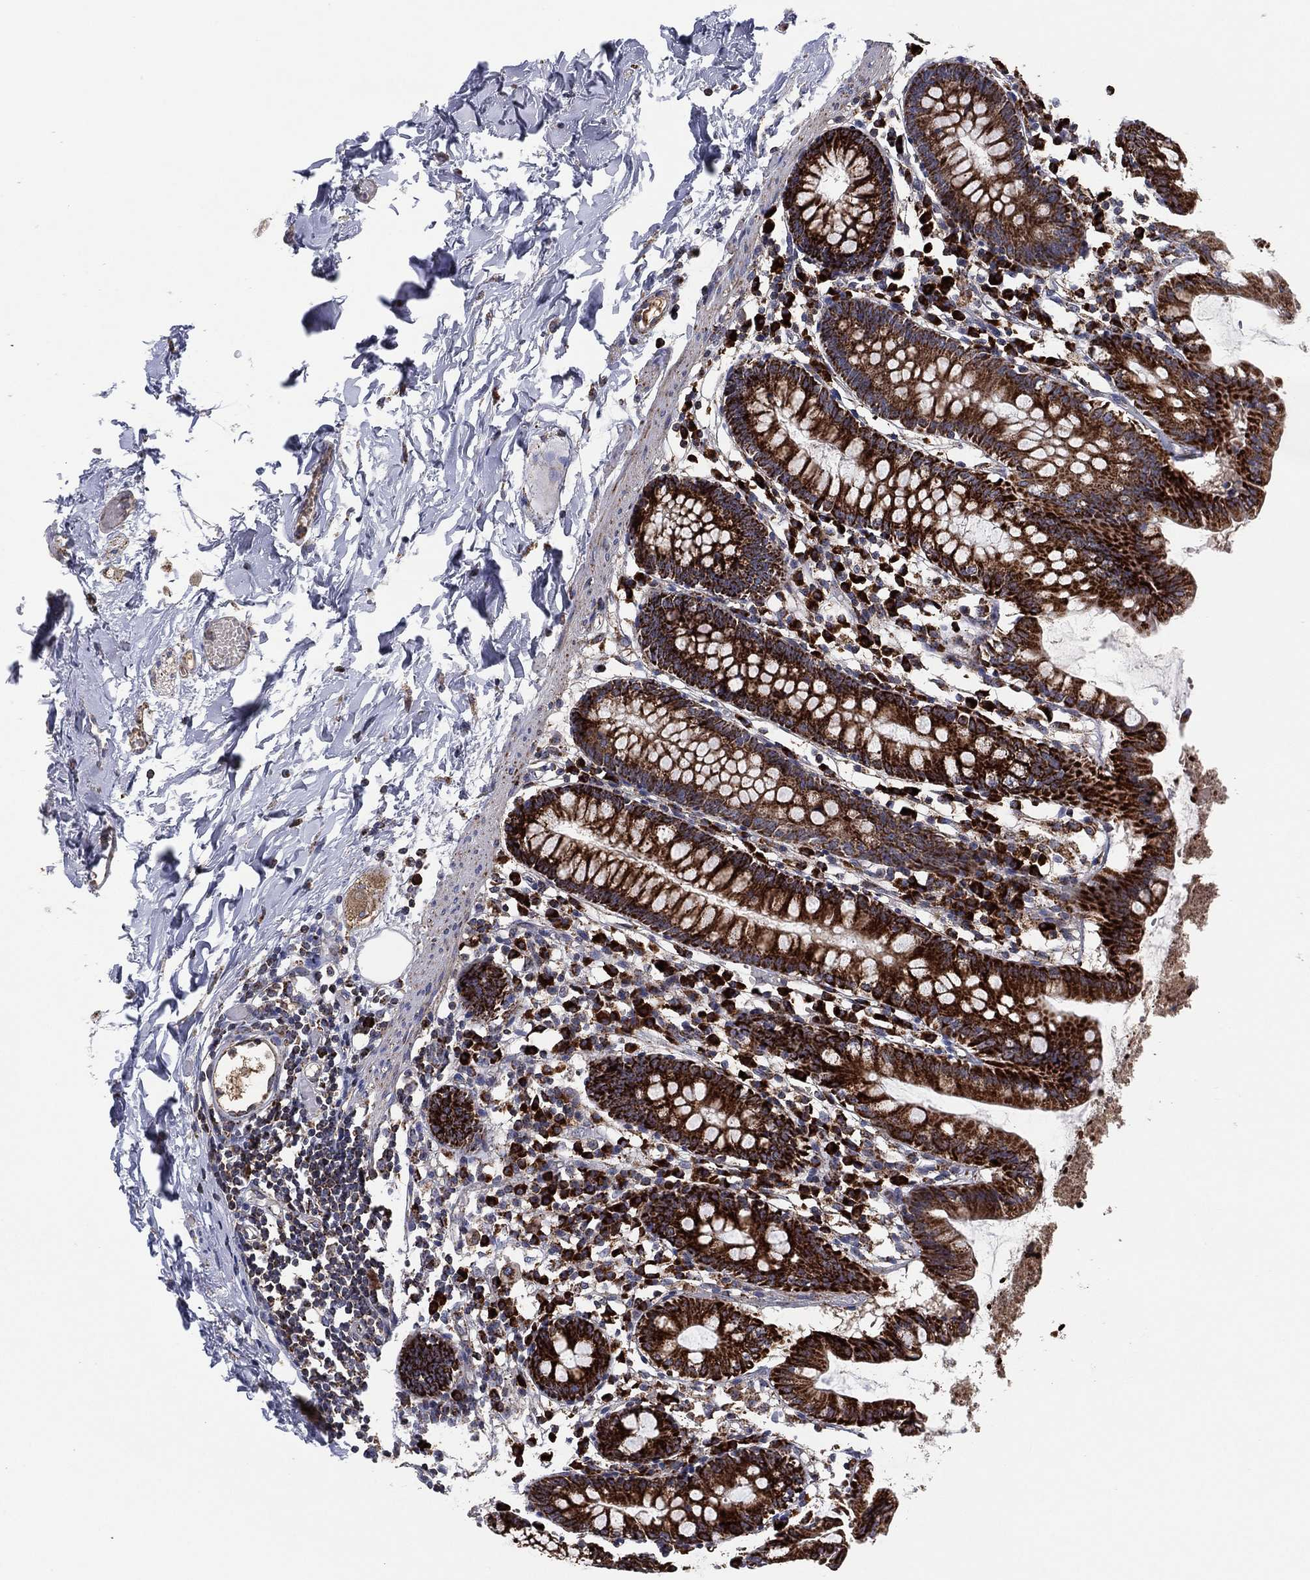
{"staining": {"intensity": "strong", "quantity": ">75%", "location": "cytoplasmic/membranous"}, "tissue": "small intestine", "cell_type": "Glandular cells", "image_type": "normal", "snomed": [{"axis": "morphology", "description": "Normal tissue, NOS"}, {"axis": "topography", "description": "Small intestine"}], "caption": "DAB (3,3'-diaminobenzidine) immunohistochemical staining of unremarkable human small intestine exhibits strong cytoplasmic/membranous protein expression in approximately >75% of glandular cells. (DAB (3,3'-diaminobenzidine) = brown stain, brightfield microscopy at high magnification).", "gene": "PPP2R5A", "patient": {"sex": "female", "age": 90}}